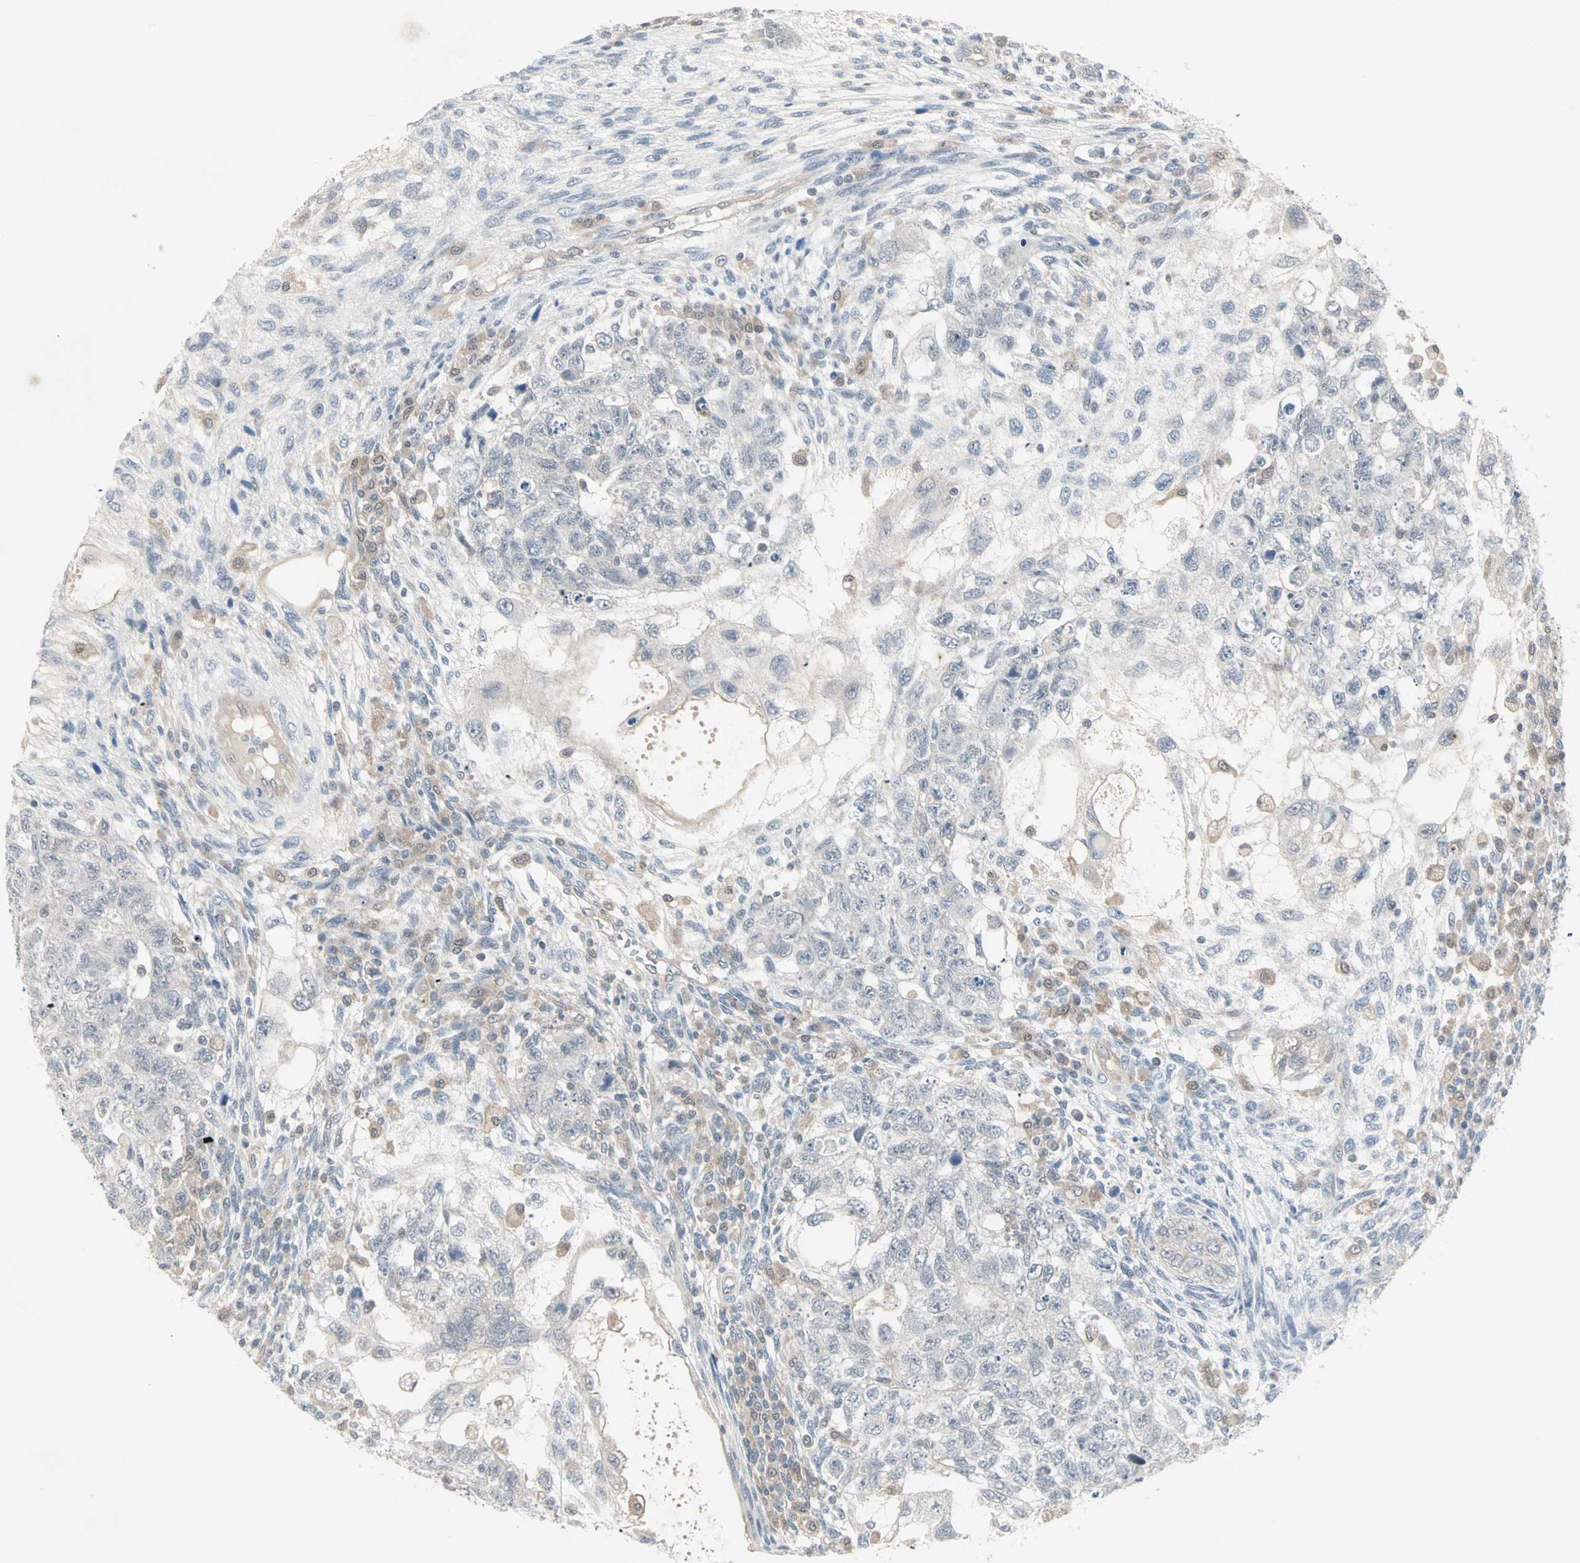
{"staining": {"intensity": "negative", "quantity": "none", "location": "none"}, "tissue": "testis cancer", "cell_type": "Tumor cells", "image_type": "cancer", "snomed": [{"axis": "morphology", "description": "Normal tissue, NOS"}, {"axis": "morphology", "description": "Carcinoma, Embryonal, NOS"}, {"axis": "topography", "description": "Testis"}], "caption": "Embryonal carcinoma (testis) stained for a protein using immunohistochemistry demonstrates no positivity tumor cells.", "gene": "PTPA", "patient": {"sex": "male", "age": 36}}